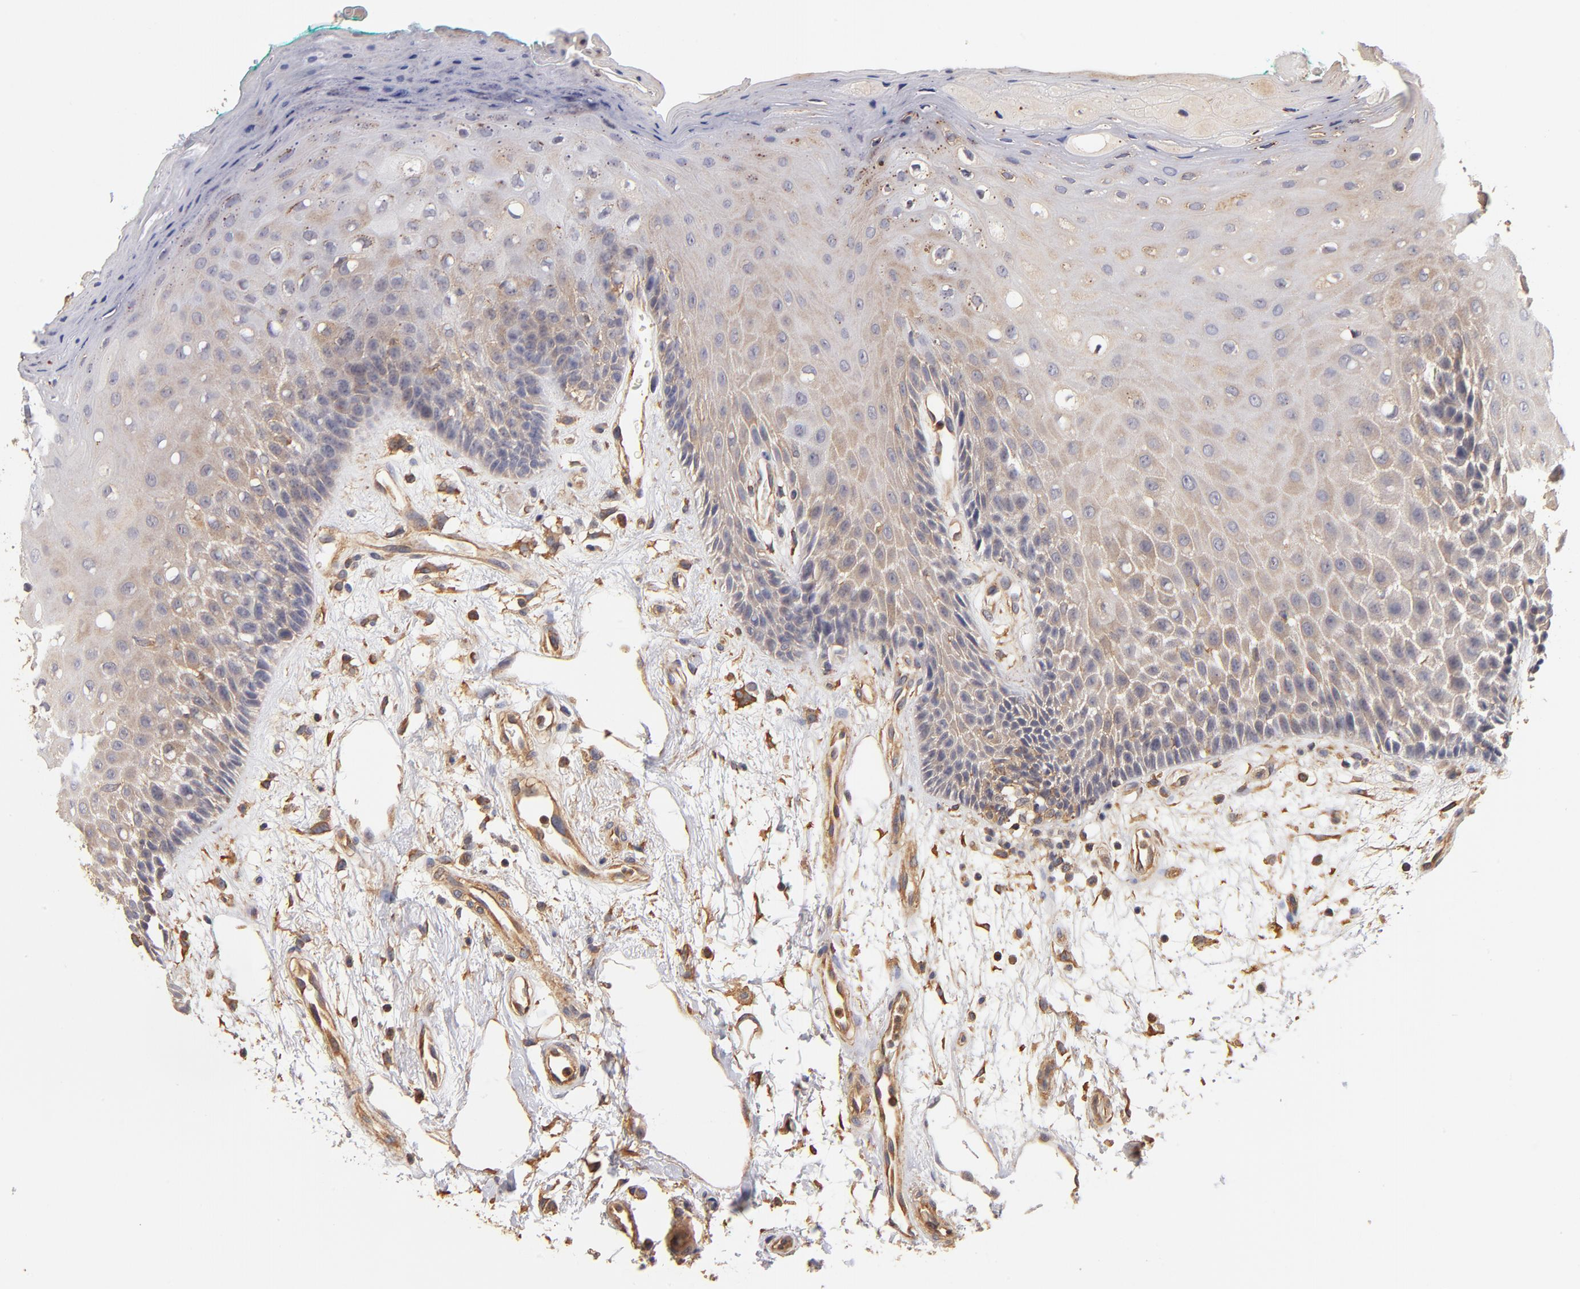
{"staining": {"intensity": "weak", "quantity": "25%-75%", "location": "cytoplasmic/membranous"}, "tissue": "oral mucosa", "cell_type": "Squamous epithelial cells", "image_type": "normal", "snomed": [{"axis": "morphology", "description": "Normal tissue, NOS"}, {"axis": "morphology", "description": "Squamous cell carcinoma, NOS"}, {"axis": "topography", "description": "Skeletal muscle"}, {"axis": "topography", "description": "Oral tissue"}, {"axis": "topography", "description": "Head-Neck"}], "caption": "Weak cytoplasmic/membranous expression for a protein is identified in approximately 25%-75% of squamous epithelial cells of benign oral mucosa using immunohistochemistry.", "gene": "FCMR", "patient": {"sex": "female", "age": 84}}